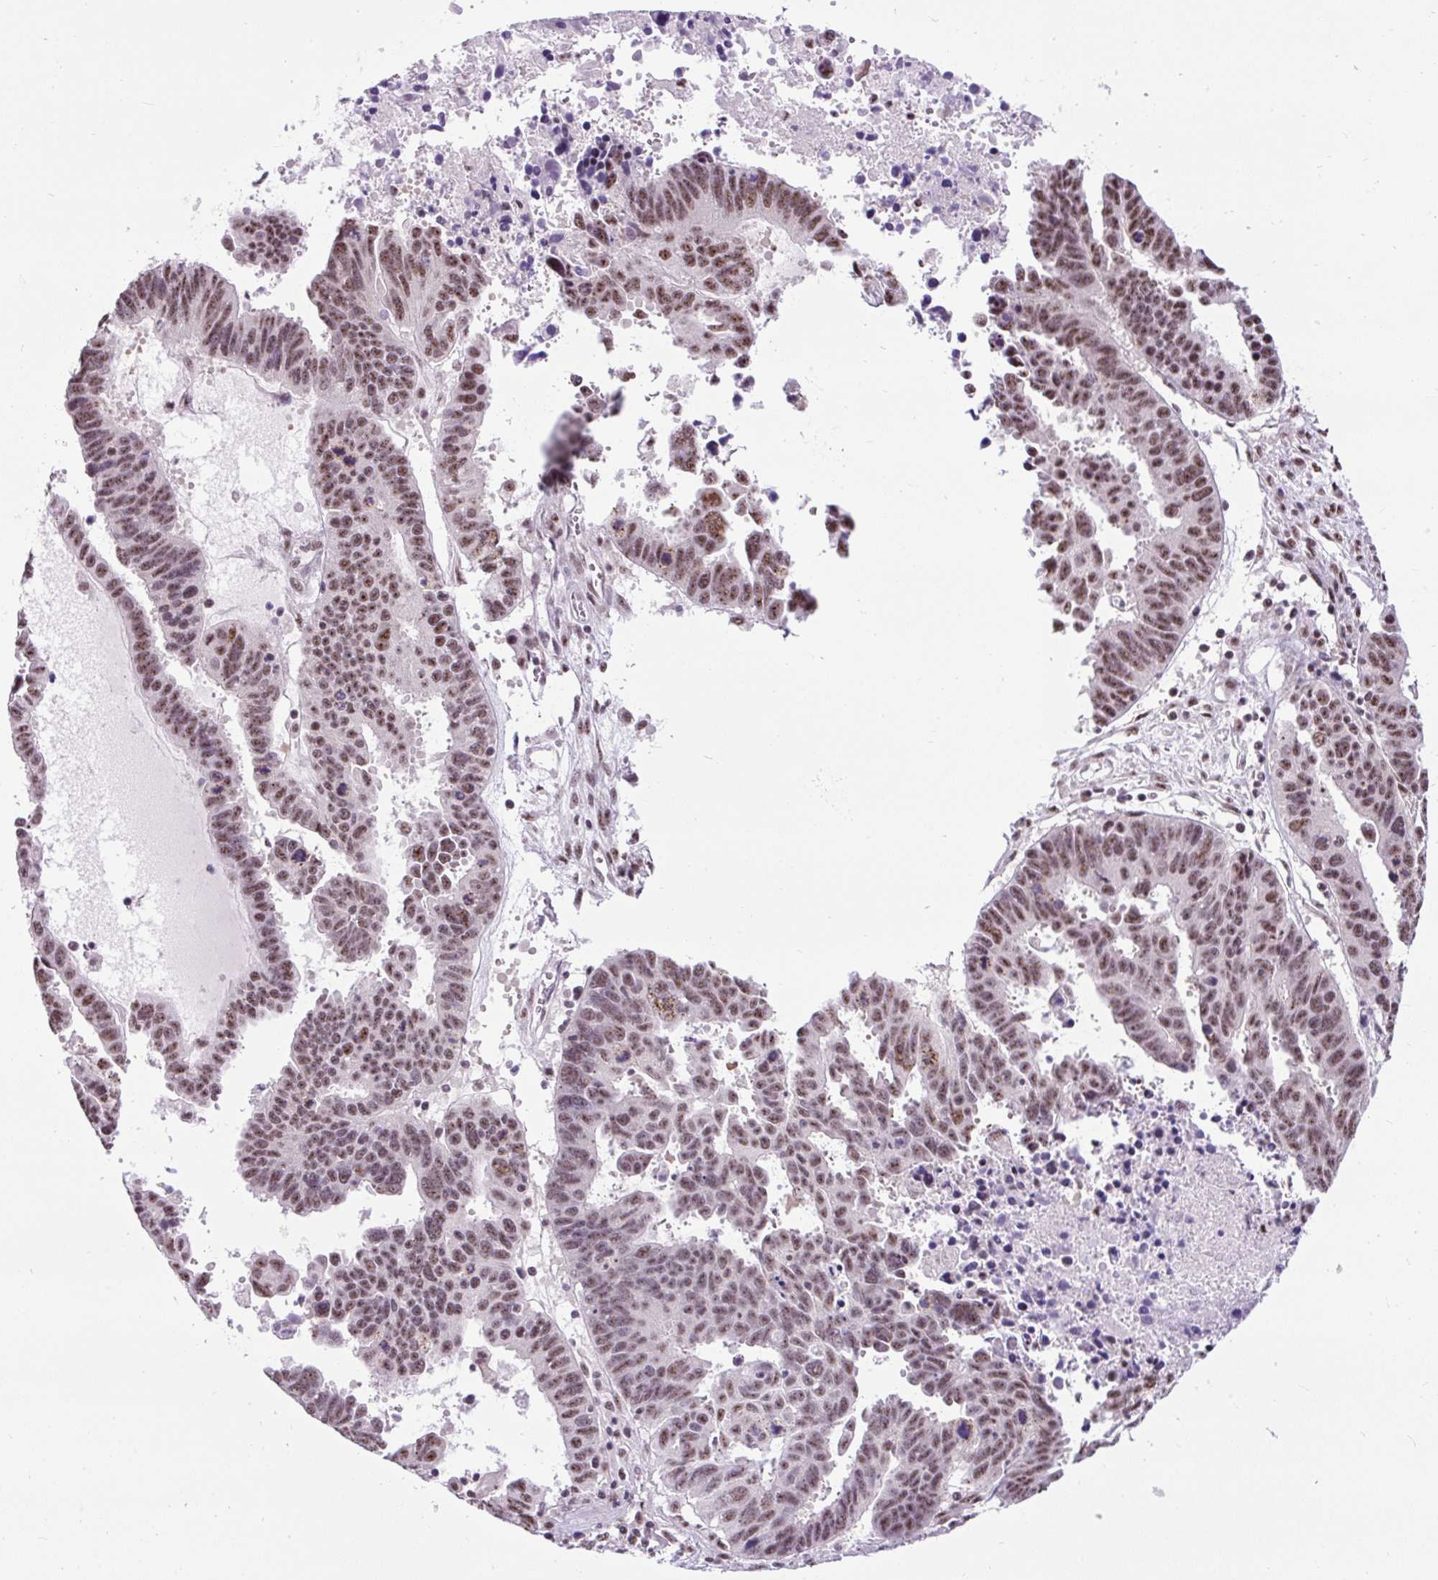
{"staining": {"intensity": "moderate", "quantity": "25%-75%", "location": "nuclear"}, "tissue": "ovarian cancer", "cell_type": "Tumor cells", "image_type": "cancer", "snomed": [{"axis": "morphology", "description": "Carcinoma, endometroid"}, {"axis": "morphology", "description": "Cystadenocarcinoma, serous, NOS"}, {"axis": "topography", "description": "Ovary"}], "caption": "This image displays IHC staining of human ovarian cancer, with medium moderate nuclear expression in about 25%-75% of tumor cells.", "gene": "SMC5", "patient": {"sex": "female", "age": 45}}